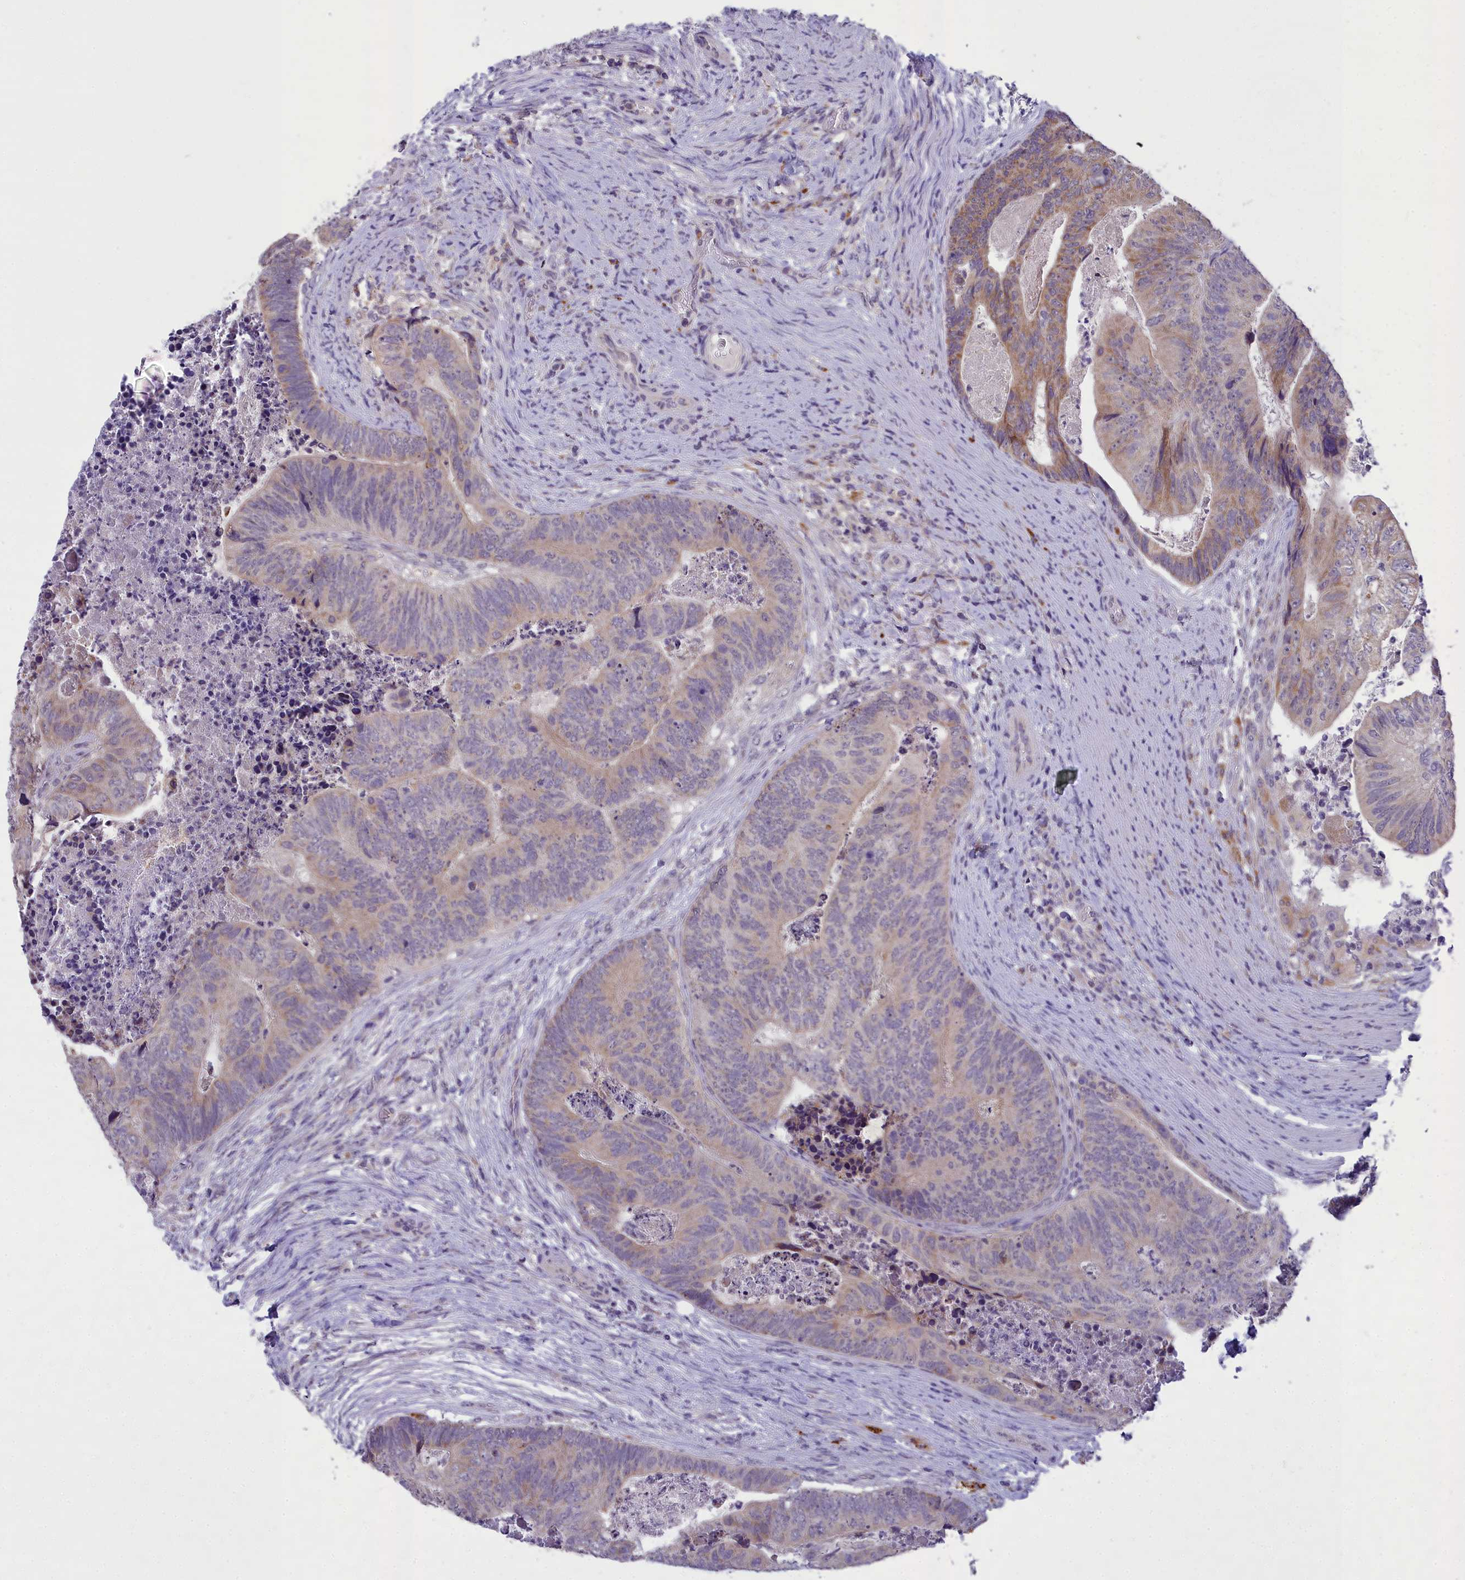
{"staining": {"intensity": "moderate", "quantity": "<25%", "location": "cytoplasmic/membranous"}, "tissue": "colorectal cancer", "cell_type": "Tumor cells", "image_type": "cancer", "snomed": [{"axis": "morphology", "description": "Adenocarcinoma, NOS"}, {"axis": "topography", "description": "Colon"}], "caption": "Immunohistochemistry of human colorectal cancer shows low levels of moderate cytoplasmic/membranous staining in approximately <25% of tumor cells.", "gene": "MIIP", "patient": {"sex": "female", "age": 67}}